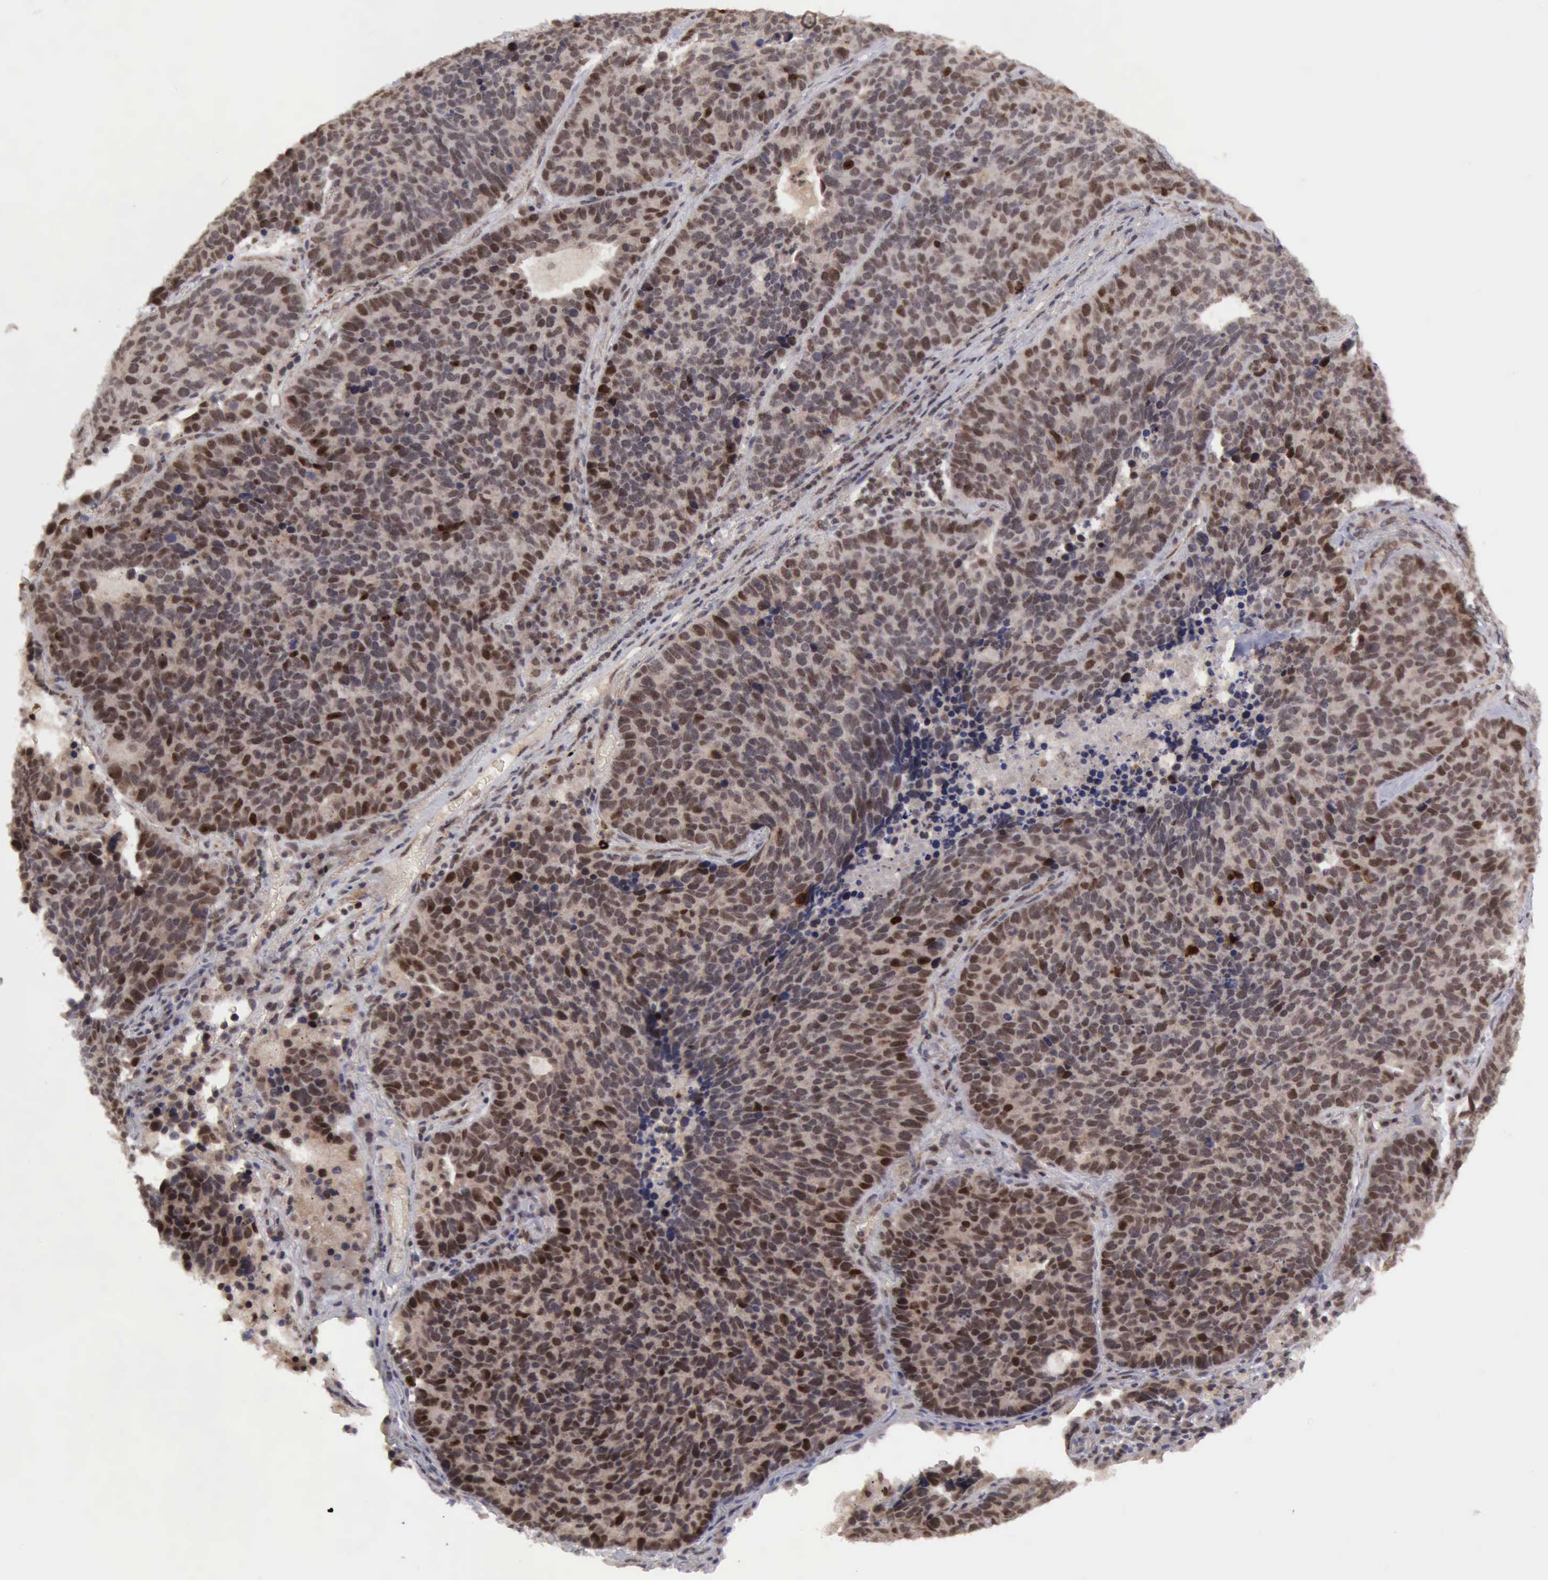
{"staining": {"intensity": "moderate", "quantity": "<25%", "location": "nuclear"}, "tissue": "lung cancer", "cell_type": "Tumor cells", "image_type": "cancer", "snomed": [{"axis": "morphology", "description": "Neoplasm, malignant, NOS"}, {"axis": "topography", "description": "Lung"}], "caption": "Neoplasm (malignant) (lung) stained for a protein displays moderate nuclear positivity in tumor cells.", "gene": "CDKN2A", "patient": {"sex": "female", "age": 75}}